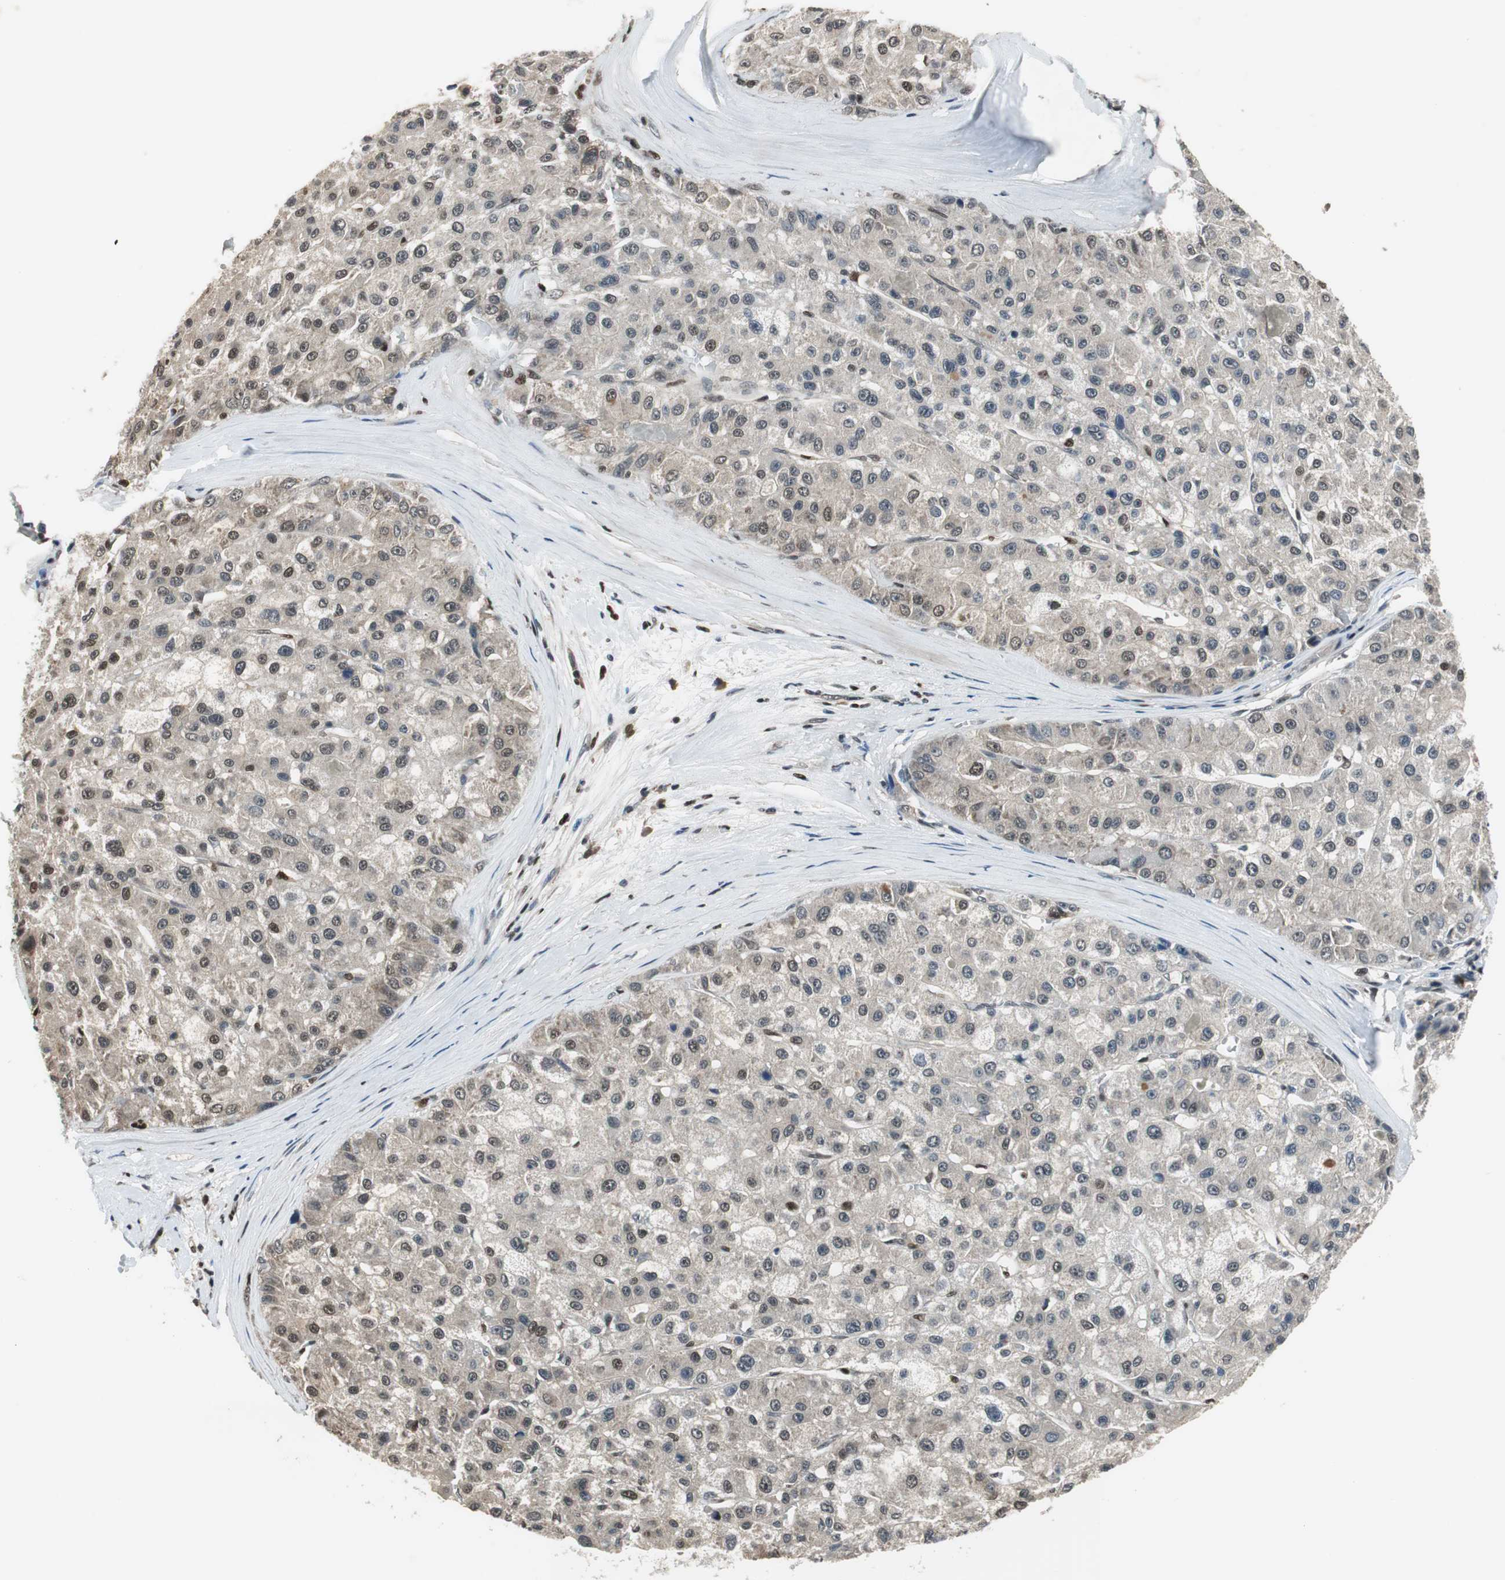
{"staining": {"intensity": "weak", "quantity": "<25%", "location": "nuclear"}, "tissue": "liver cancer", "cell_type": "Tumor cells", "image_type": "cancer", "snomed": [{"axis": "morphology", "description": "Carcinoma, Hepatocellular, NOS"}, {"axis": "topography", "description": "Liver"}], "caption": "DAB (3,3'-diaminobenzidine) immunohistochemical staining of human hepatocellular carcinoma (liver) shows no significant positivity in tumor cells.", "gene": "MAFB", "patient": {"sex": "male", "age": 80}}